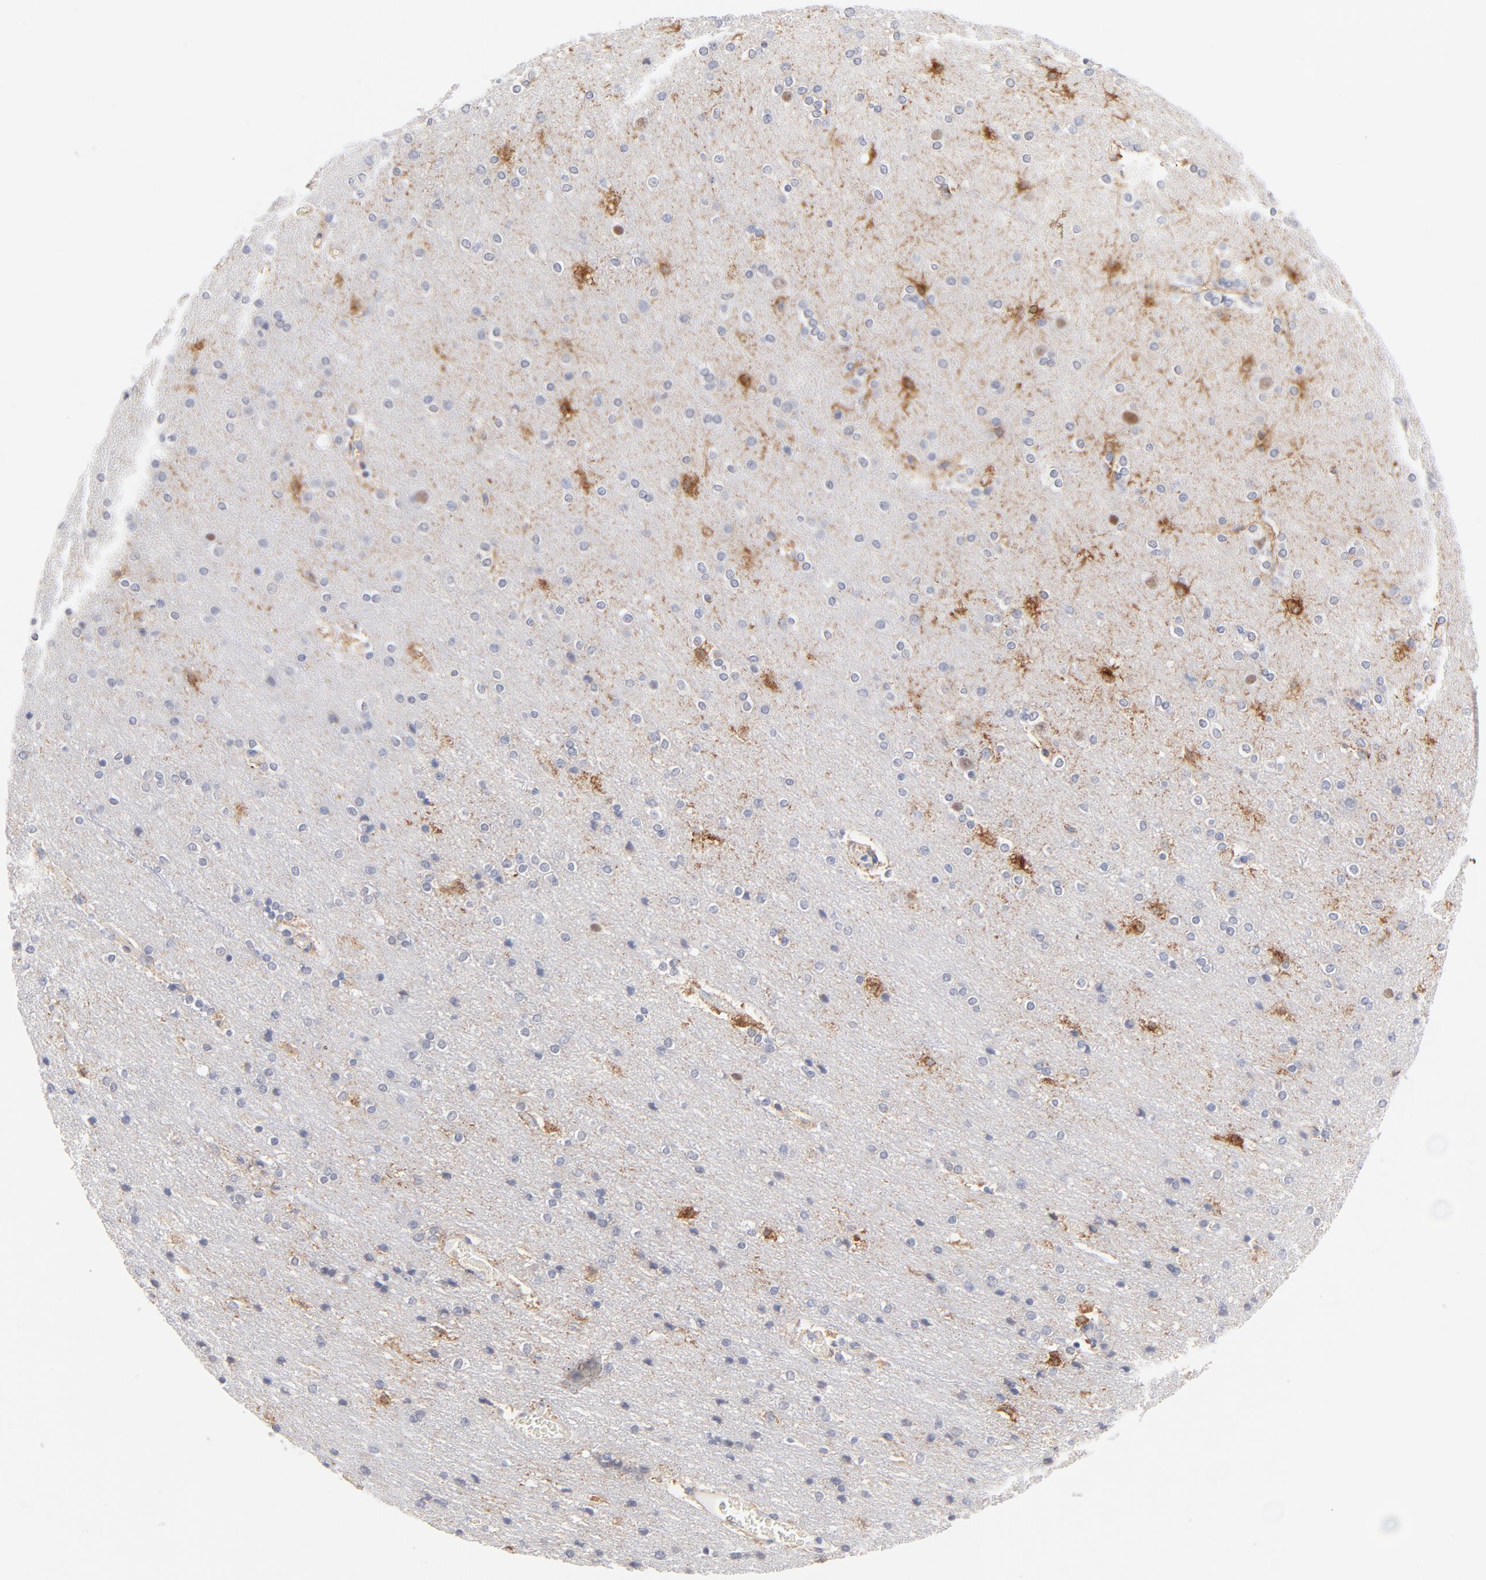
{"staining": {"intensity": "negative", "quantity": "none", "location": "none"}, "tissue": "cerebral cortex", "cell_type": "Endothelial cells", "image_type": "normal", "snomed": [{"axis": "morphology", "description": "Normal tissue, NOS"}, {"axis": "topography", "description": "Cerebral cortex"}], "caption": "Cerebral cortex was stained to show a protein in brown. There is no significant expression in endothelial cells. (Brightfield microscopy of DAB (3,3'-diaminobenzidine) IHC at high magnification).", "gene": "MID1", "patient": {"sex": "female", "age": 54}}